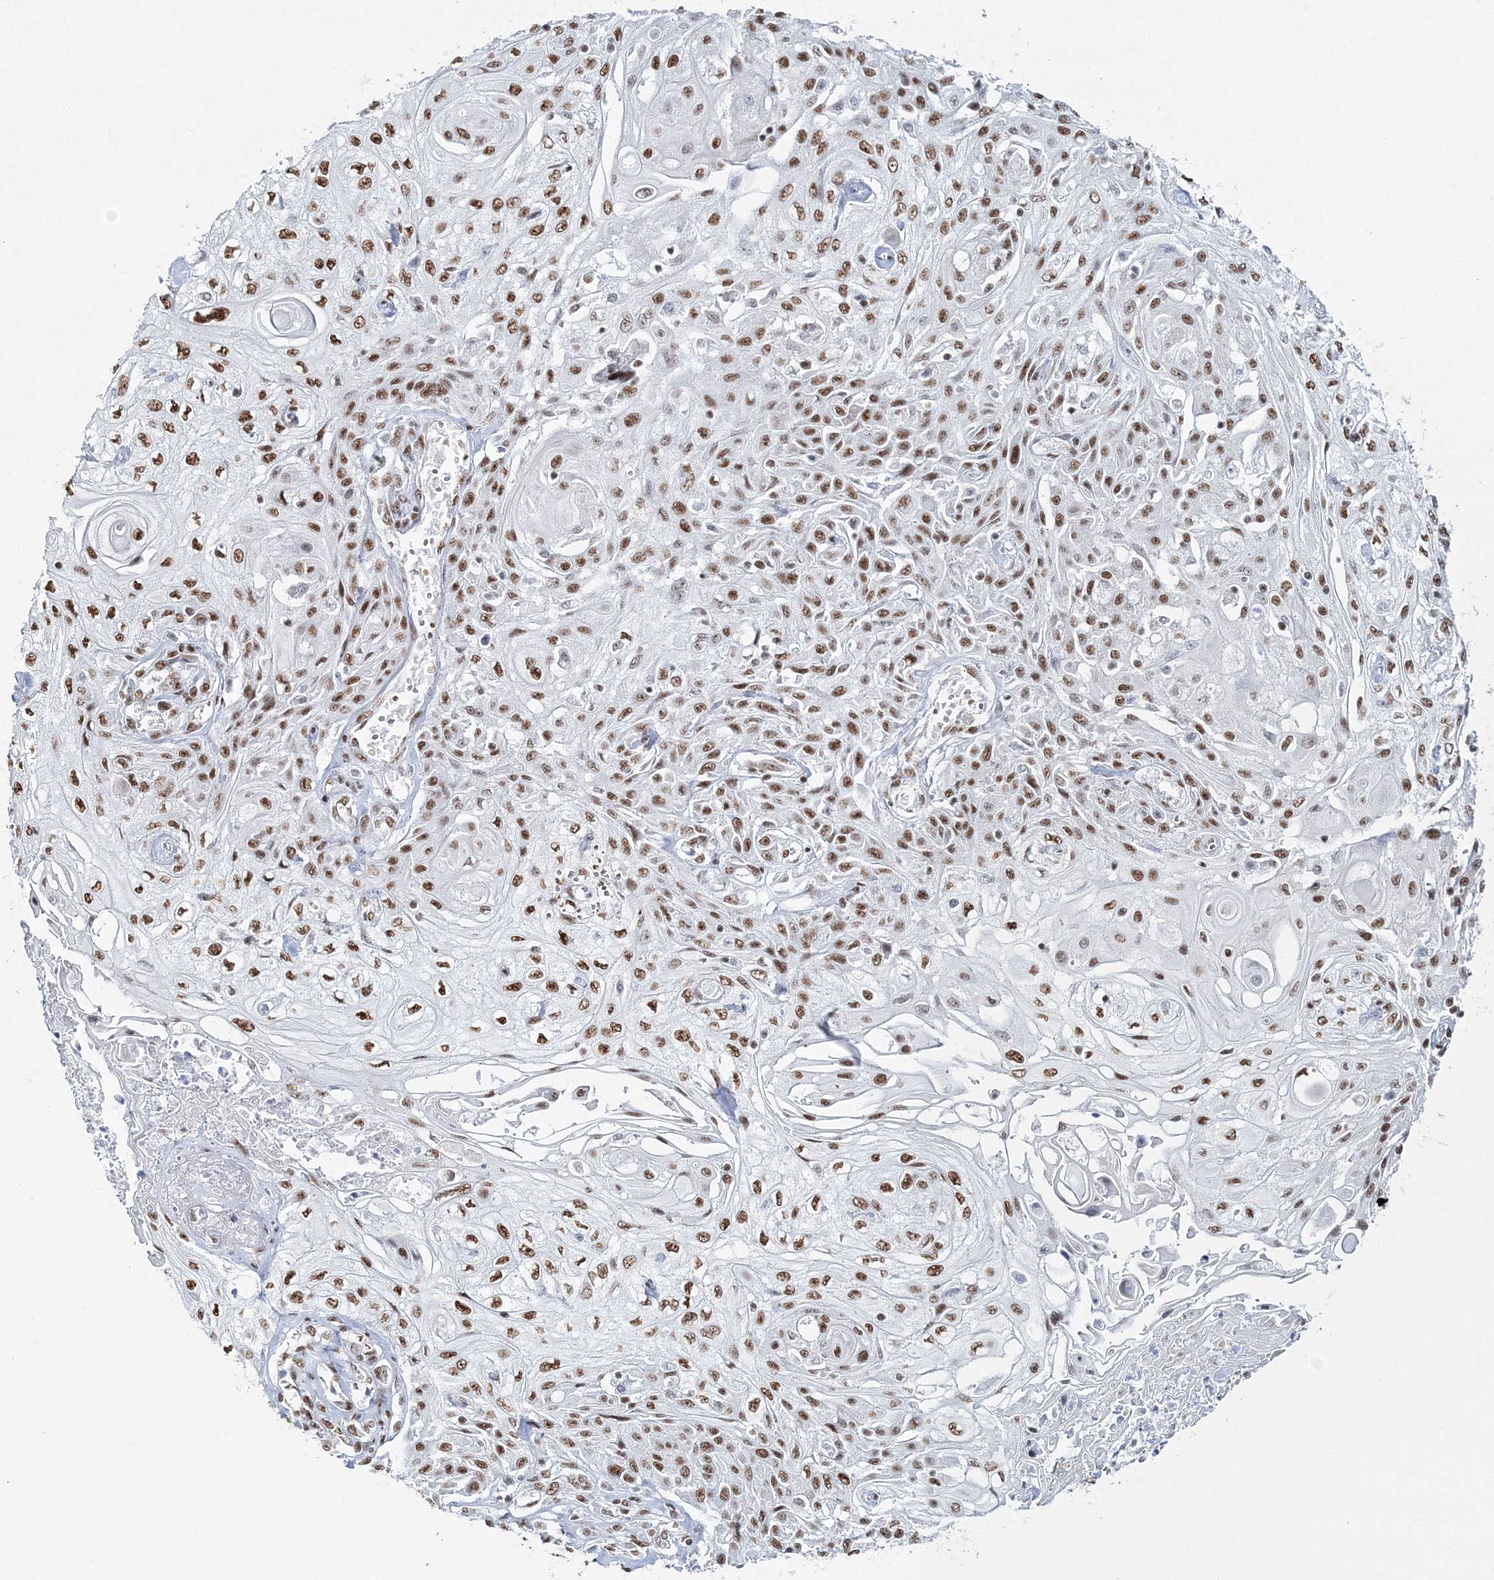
{"staining": {"intensity": "moderate", "quantity": ">75%", "location": "nuclear"}, "tissue": "skin cancer", "cell_type": "Tumor cells", "image_type": "cancer", "snomed": [{"axis": "morphology", "description": "Squamous cell carcinoma, NOS"}, {"axis": "morphology", "description": "Squamous cell carcinoma, metastatic, NOS"}, {"axis": "topography", "description": "Skin"}, {"axis": "topography", "description": "Lymph node"}], "caption": "Skin cancer was stained to show a protein in brown. There is medium levels of moderate nuclear positivity in approximately >75% of tumor cells.", "gene": "QRICH1", "patient": {"sex": "male", "age": 75}}